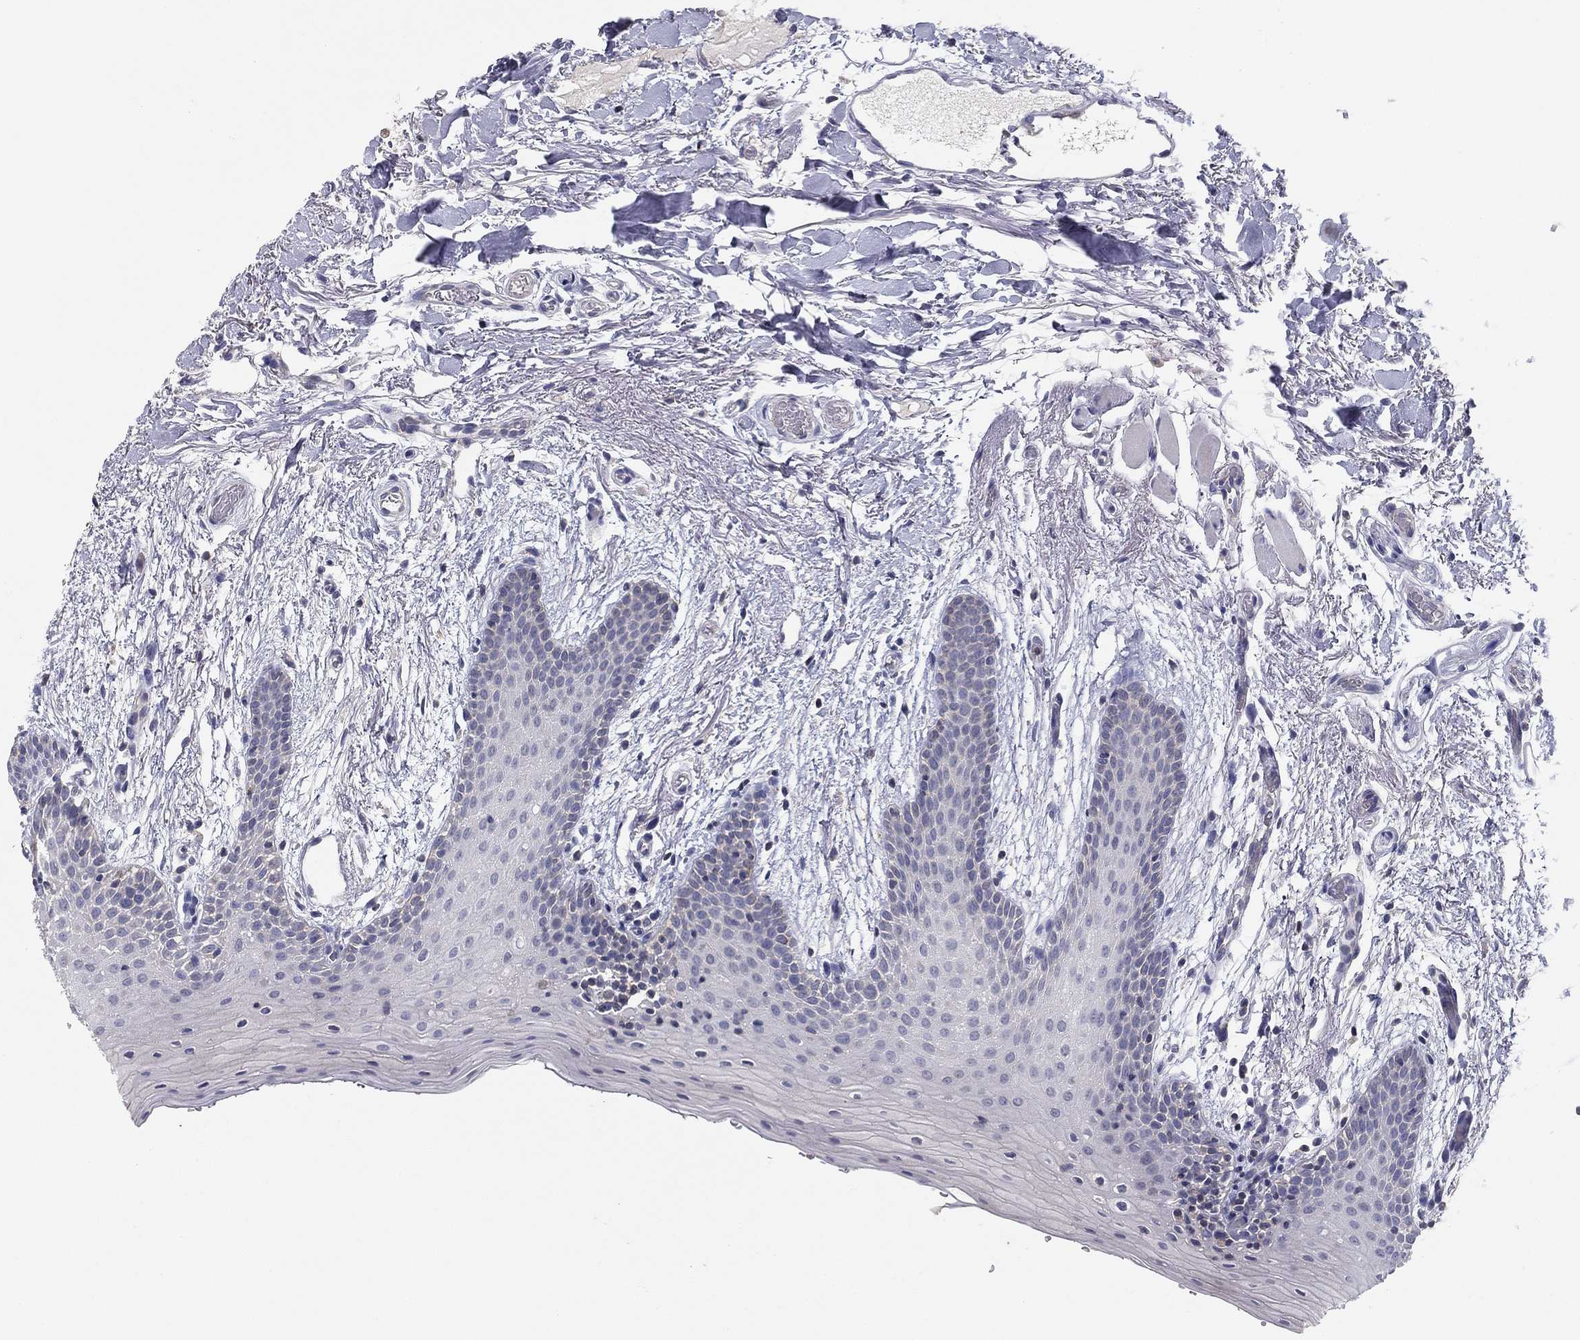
{"staining": {"intensity": "negative", "quantity": "none", "location": "none"}, "tissue": "oral mucosa", "cell_type": "Squamous epithelial cells", "image_type": "normal", "snomed": [{"axis": "morphology", "description": "Normal tissue, NOS"}, {"axis": "topography", "description": "Oral tissue"}, {"axis": "topography", "description": "Tounge, NOS"}], "caption": "The photomicrograph demonstrates no staining of squamous epithelial cells in benign oral mucosa.", "gene": "SEPTIN3", "patient": {"sex": "female", "age": 86}}